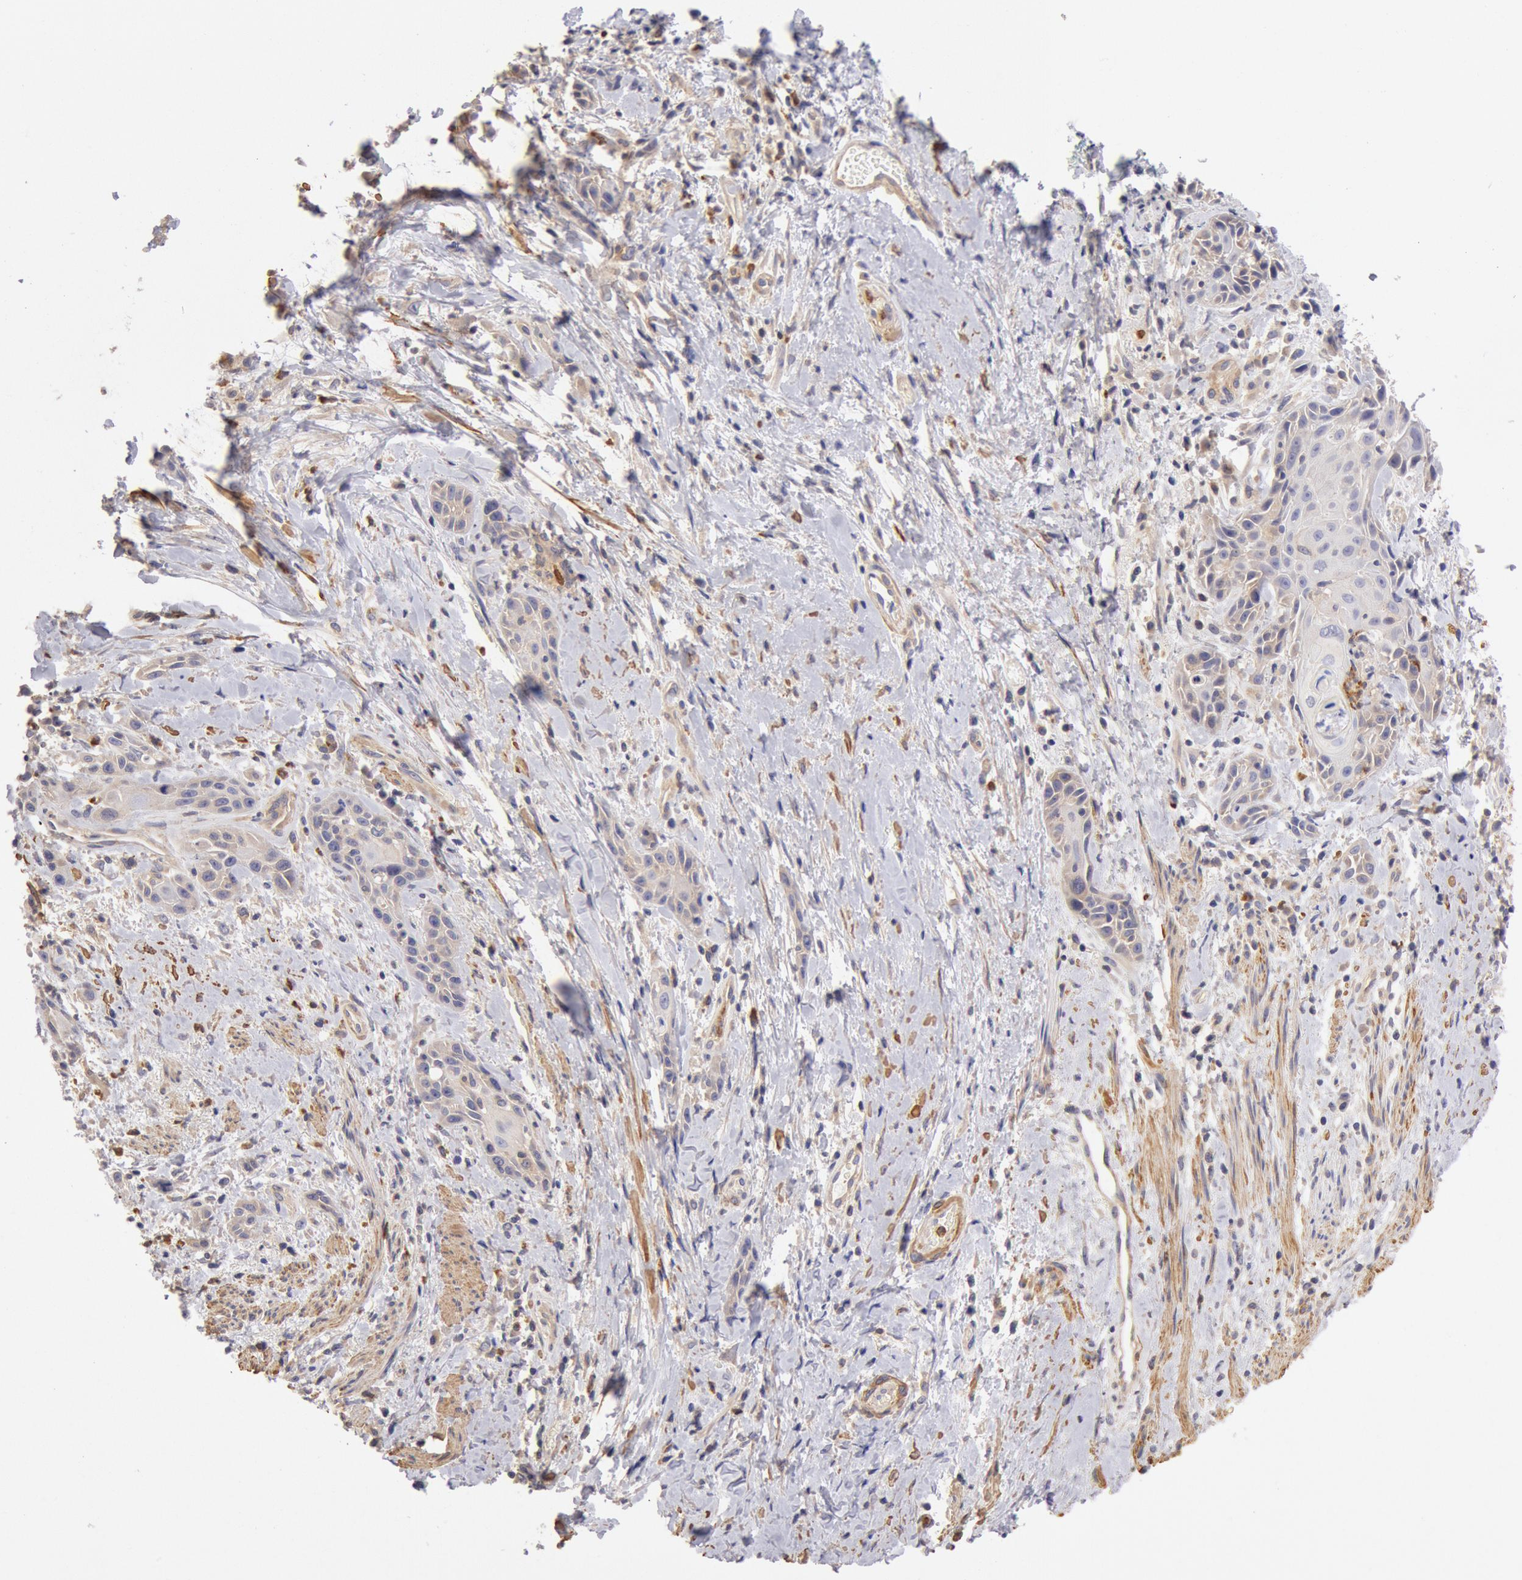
{"staining": {"intensity": "weak", "quantity": "25%-75%", "location": "cytoplasmic/membranous"}, "tissue": "skin cancer", "cell_type": "Tumor cells", "image_type": "cancer", "snomed": [{"axis": "morphology", "description": "Squamous cell carcinoma, NOS"}, {"axis": "topography", "description": "Skin"}, {"axis": "topography", "description": "Anal"}], "caption": "Weak cytoplasmic/membranous expression for a protein is seen in about 25%-75% of tumor cells of skin cancer using IHC.", "gene": "TMED8", "patient": {"sex": "male", "age": 64}}